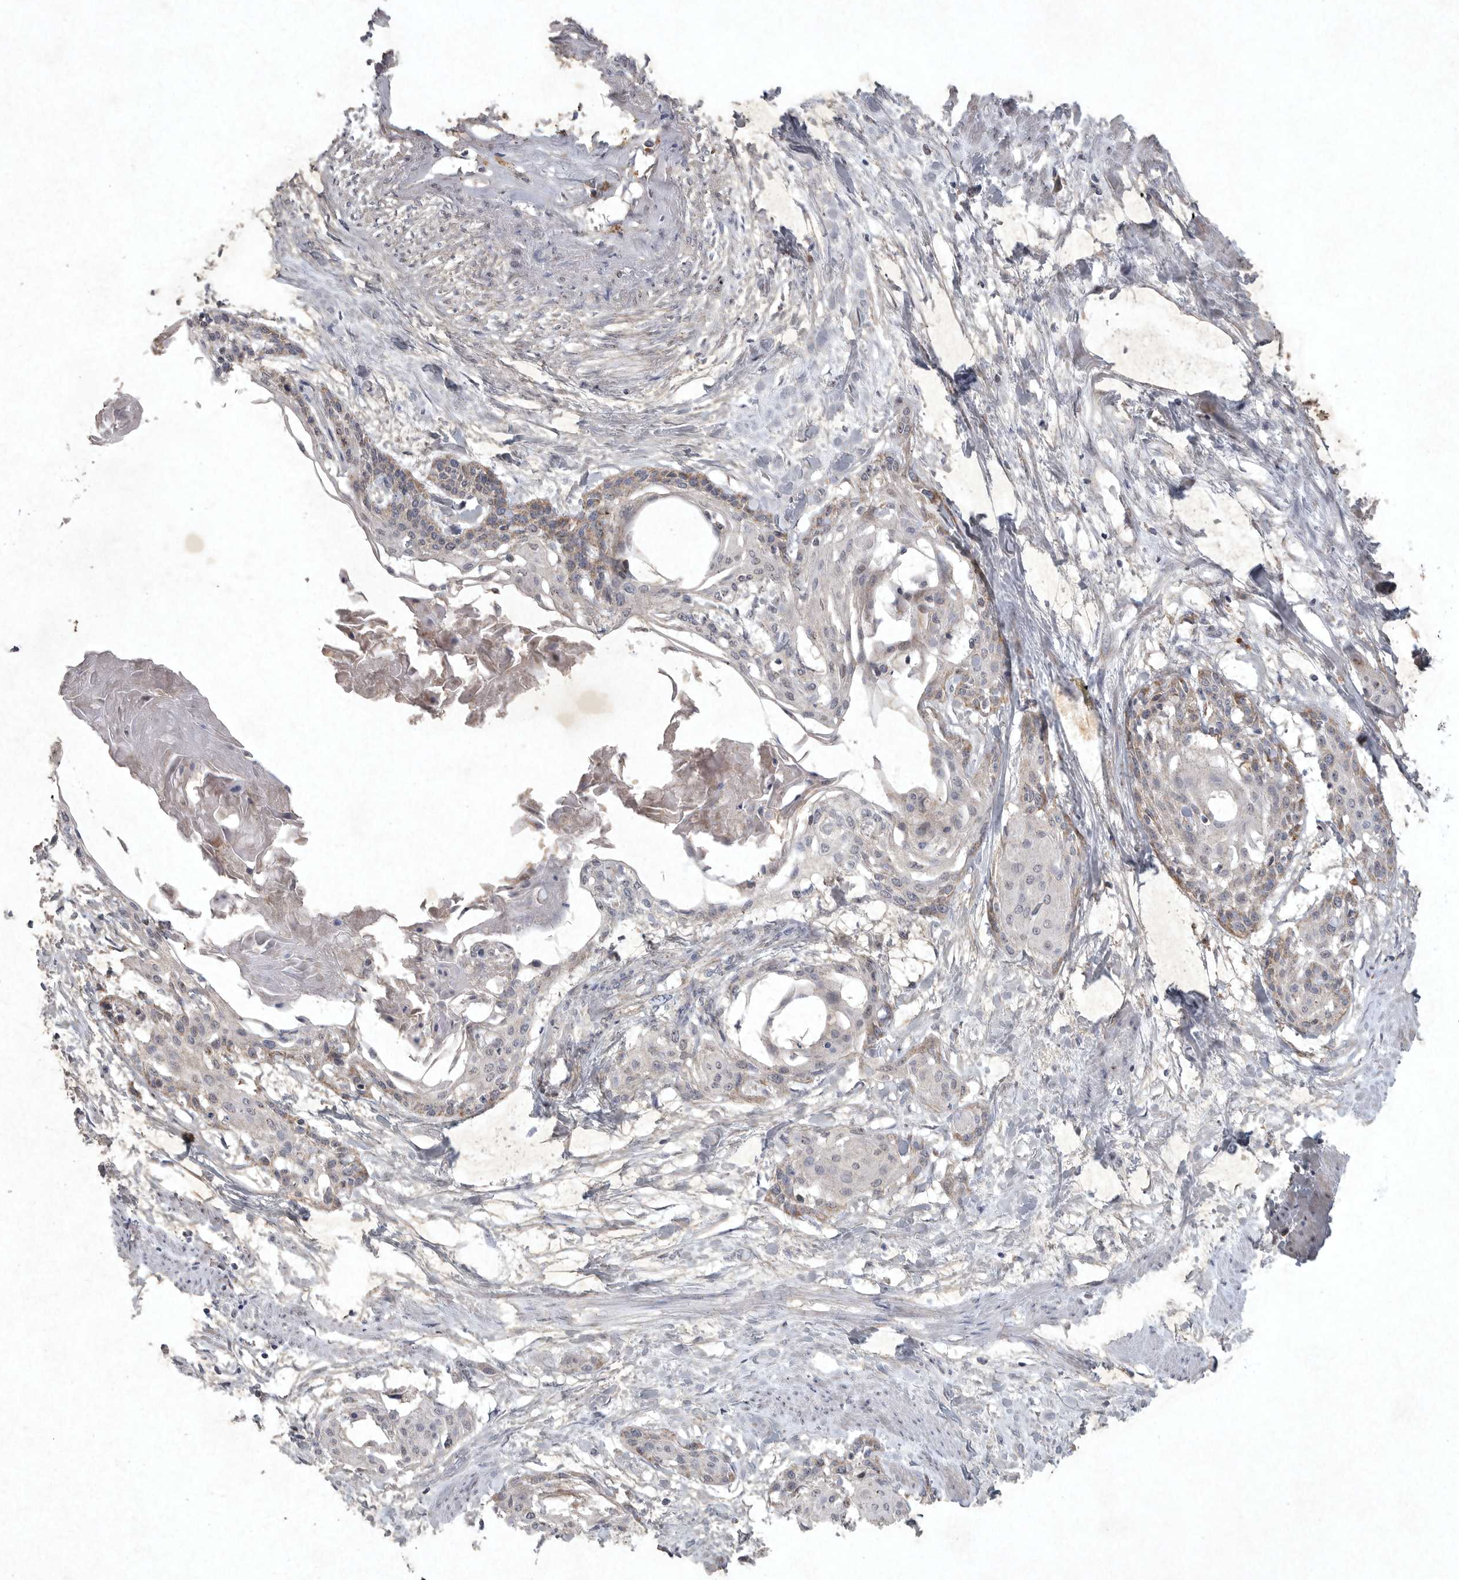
{"staining": {"intensity": "negative", "quantity": "none", "location": "none"}, "tissue": "cervical cancer", "cell_type": "Tumor cells", "image_type": "cancer", "snomed": [{"axis": "morphology", "description": "Squamous cell carcinoma, NOS"}, {"axis": "topography", "description": "Cervix"}], "caption": "The immunohistochemistry image has no significant positivity in tumor cells of cervical squamous cell carcinoma tissue. Nuclei are stained in blue.", "gene": "DDR1", "patient": {"sex": "female", "age": 57}}